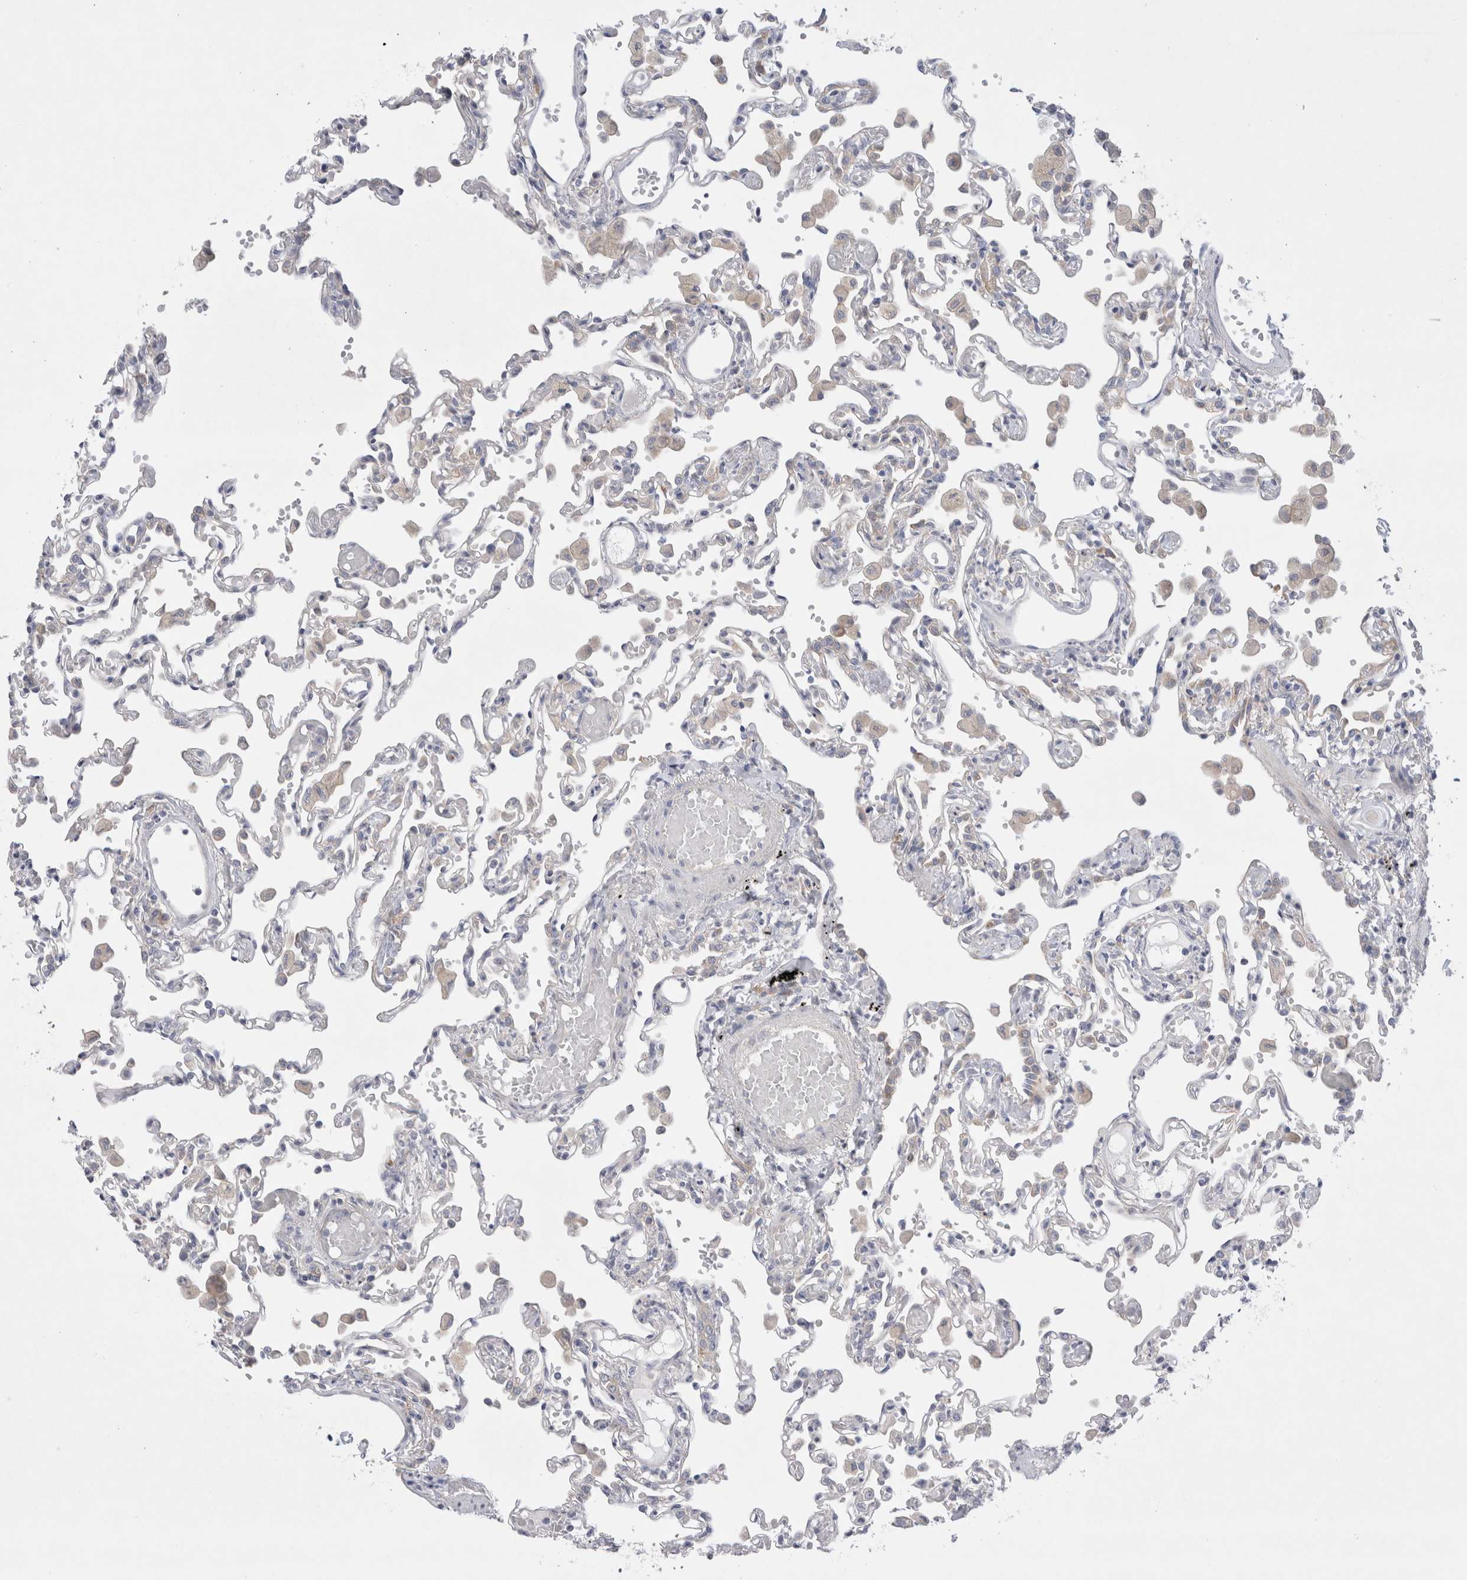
{"staining": {"intensity": "weak", "quantity": "<25%", "location": "cytoplasmic/membranous"}, "tissue": "lung", "cell_type": "Alveolar cells", "image_type": "normal", "snomed": [{"axis": "morphology", "description": "Normal tissue, NOS"}, {"axis": "topography", "description": "Bronchus"}, {"axis": "topography", "description": "Lung"}], "caption": "High magnification brightfield microscopy of normal lung stained with DAB (3,3'-diaminobenzidine) (brown) and counterstained with hematoxylin (blue): alveolar cells show no significant staining. (DAB (3,3'-diaminobenzidine) immunohistochemistry (IHC) visualized using brightfield microscopy, high magnification).", "gene": "RBM12B", "patient": {"sex": "female", "age": 49}}